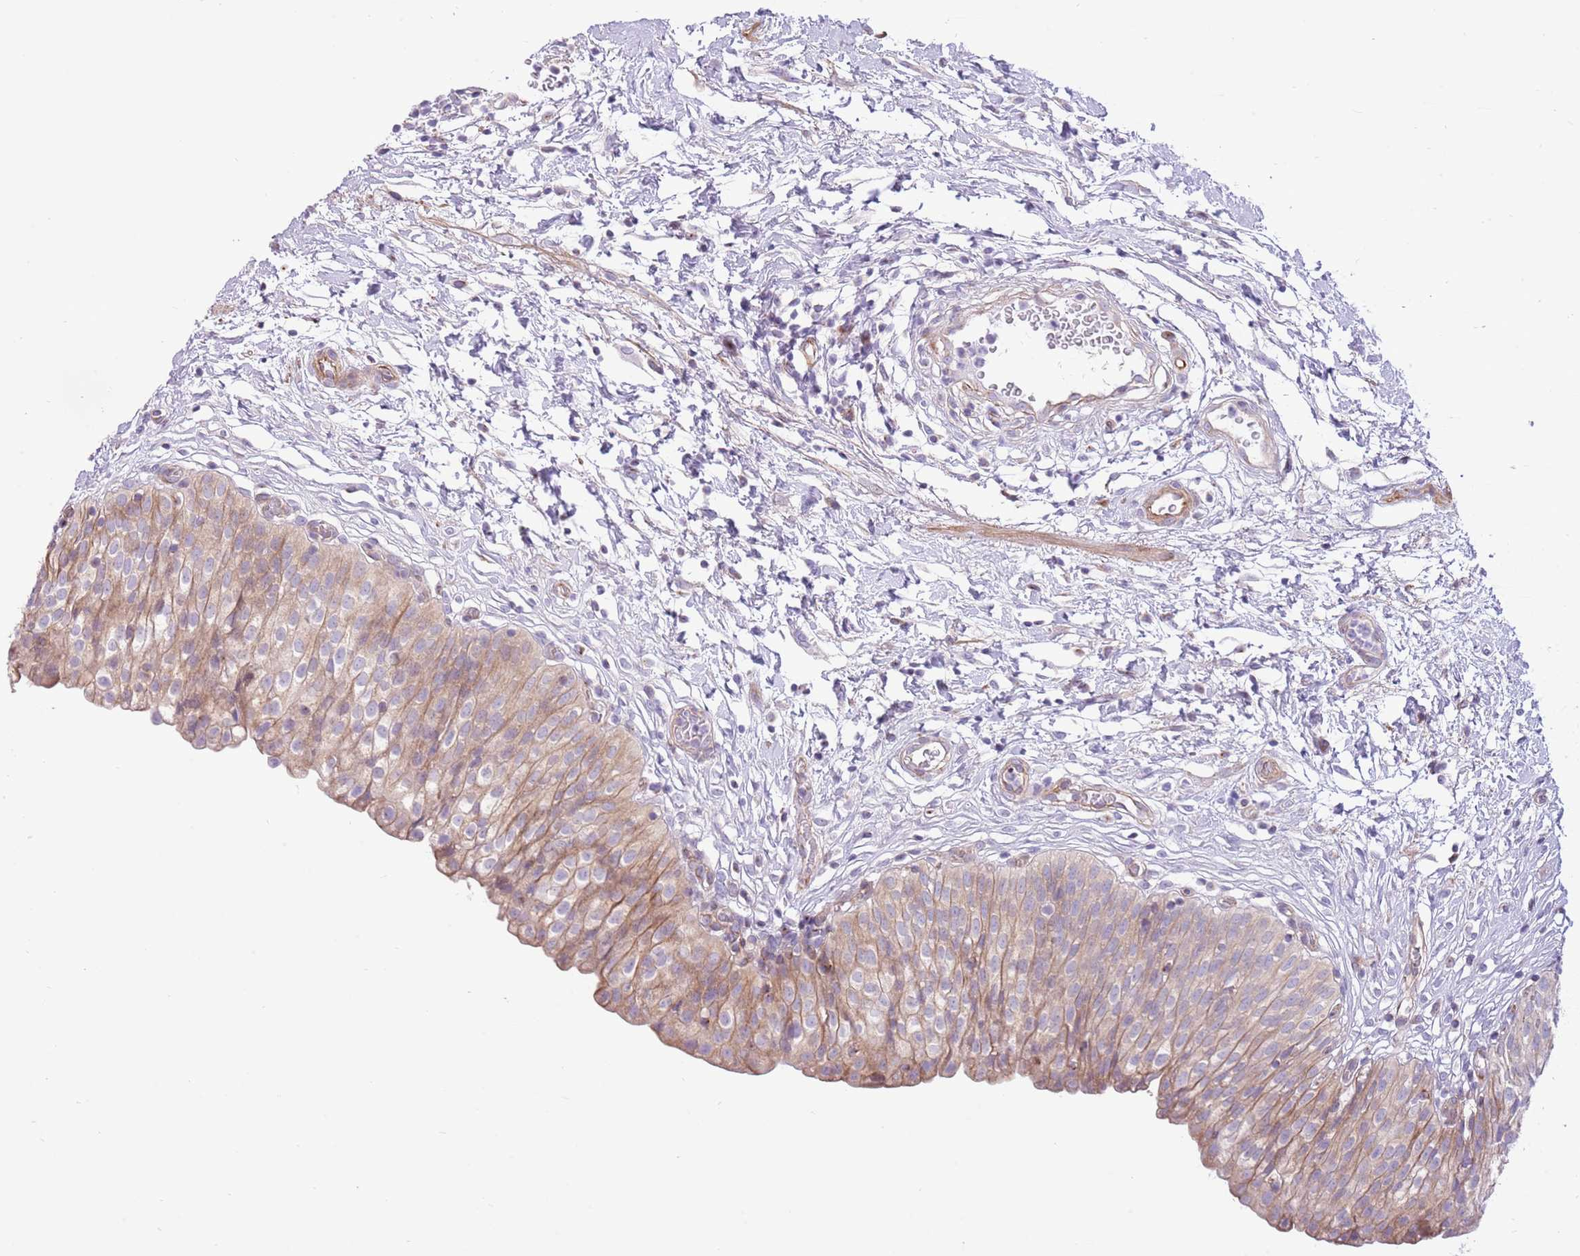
{"staining": {"intensity": "moderate", "quantity": "25%-75%", "location": "cytoplasmic/membranous"}, "tissue": "urinary bladder", "cell_type": "Urothelial cells", "image_type": "normal", "snomed": [{"axis": "morphology", "description": "Normal tissue, NOS"}, {"axis": "topography", "description": "Urinary bladder"}], "caption": "This is a histology image of immunohistochemistry staining of unremarkable urinary bladder, which shows moderate staining in the cytoplasmic/membranous of urothelial cells.", "gene": "ZC4H2", "patient": {"sex": "male", "age": 55}}